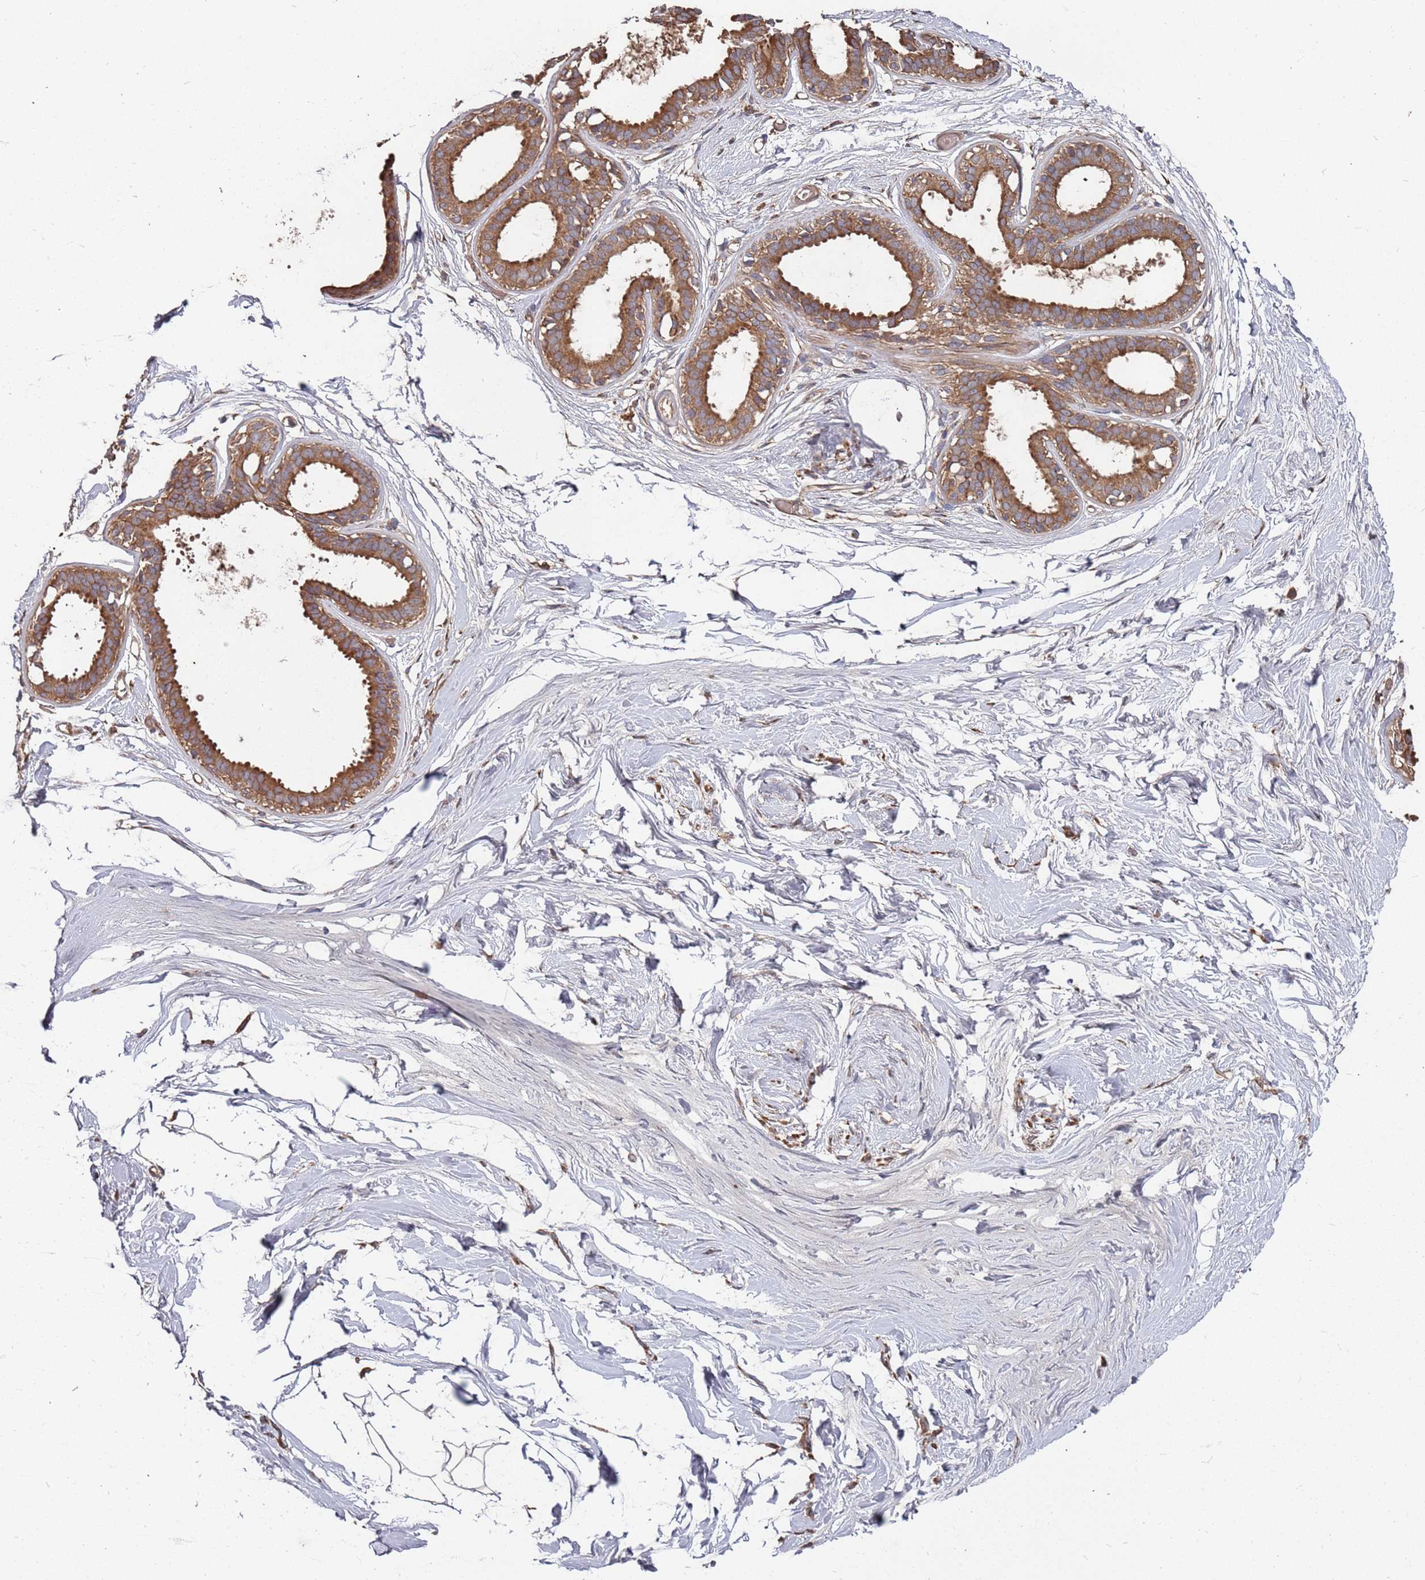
{"staining": {"intensity": "moderate", "quantity": "25%-75%", "location": "cytoplasmic/membranous"}, "tissue": "breast", "cell_type": "Adipocytes", "image_type": "normal", "snomed": [{"axis": "morphology", "description": "Normal tissue, NOS"}, {"axis": "topography", "description": "Breast"}], "caption": "Normal breast reveals moderate cytoplasmic/membranous positivity in about 25%-75% of adipocytes (IHC, brightfield microscopy, high magnification)..", "gene": "ATG5", "patient": {"sex": "female", "age": 45}}